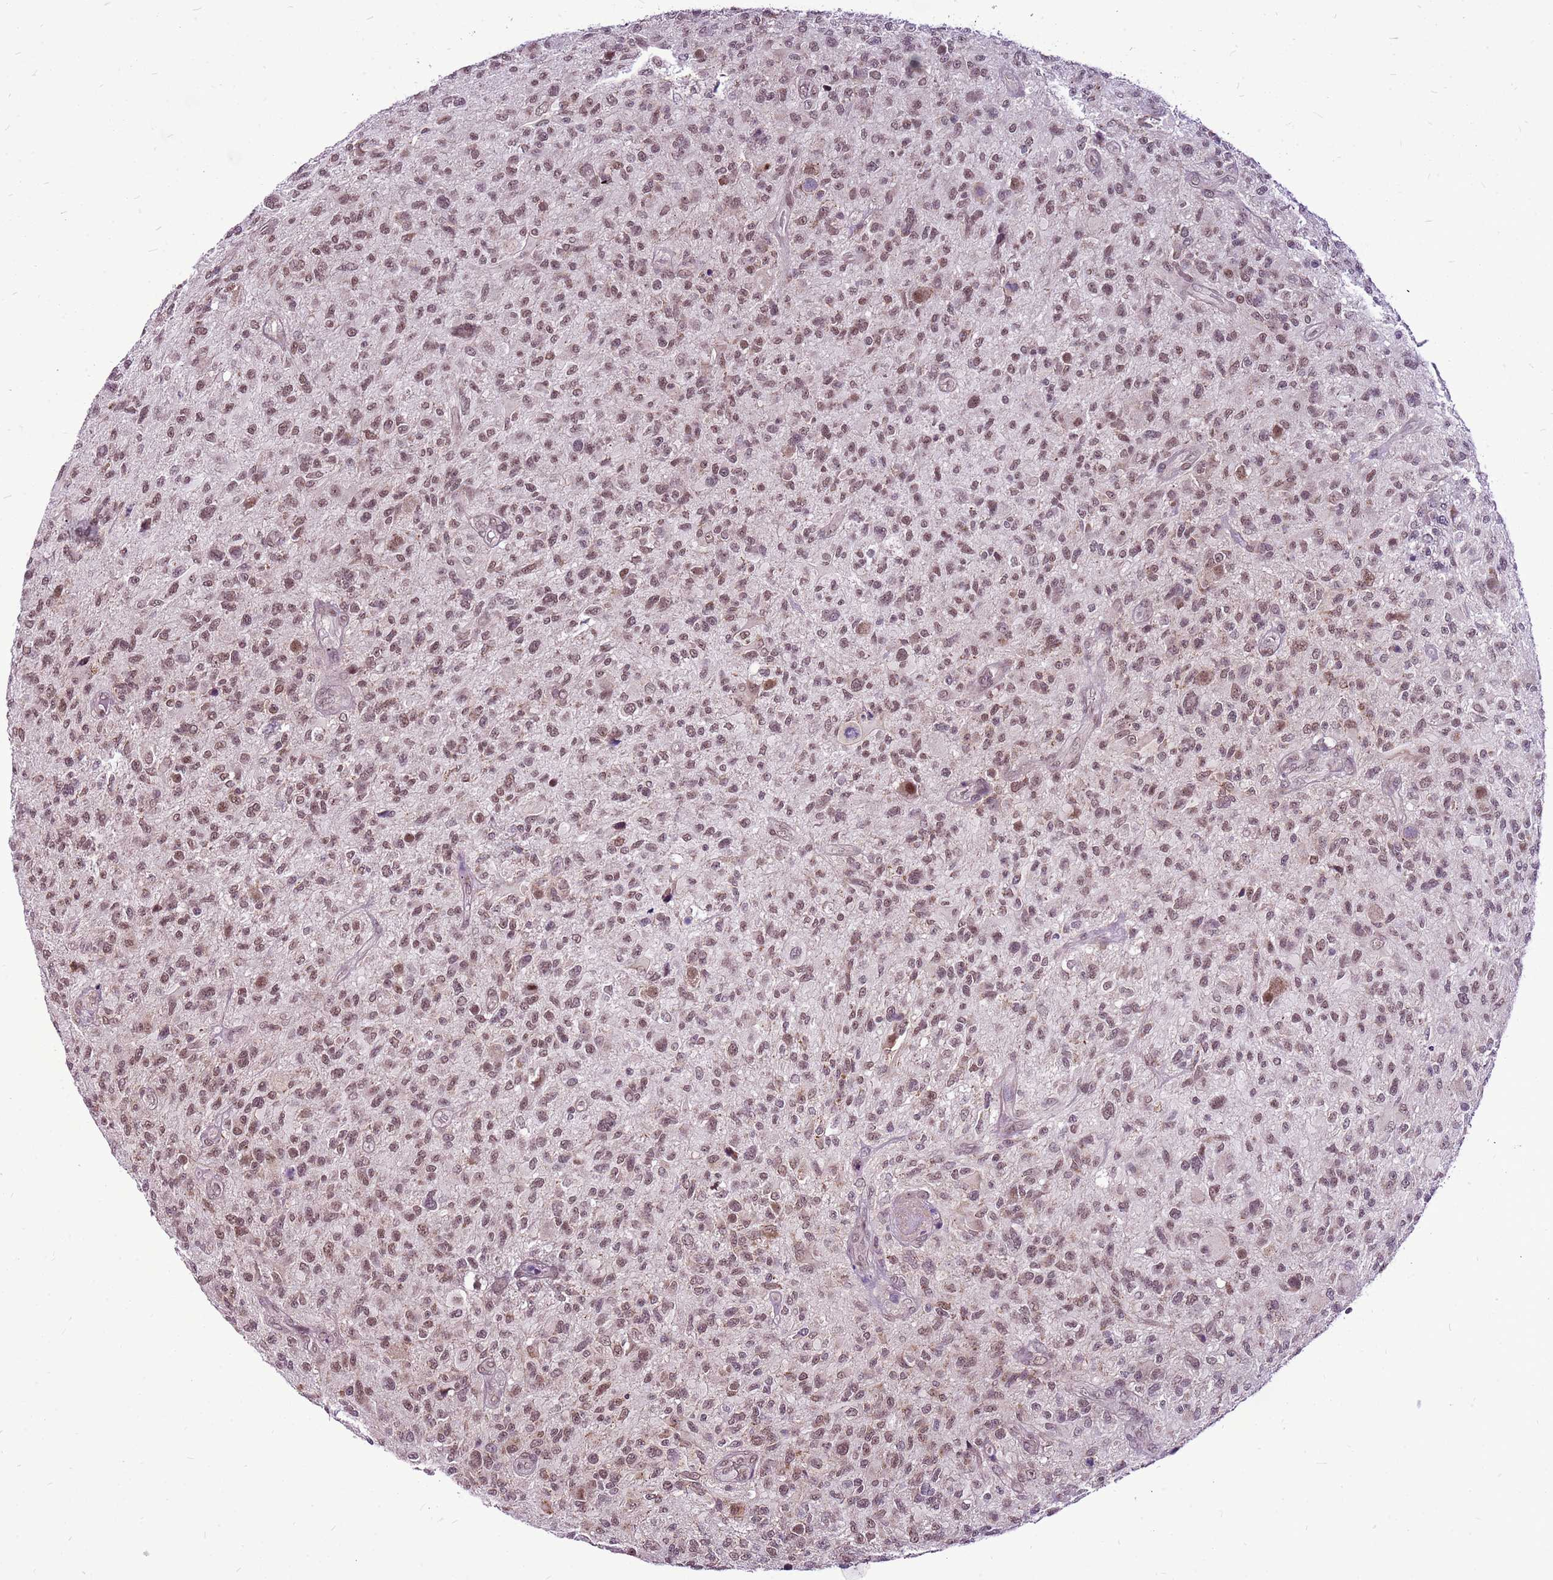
{"staining": {"intensity": "moderate", "quantity": ">75%", "location": "nuclear"}, "tissue": "glioma", "cell_type": "Tumor cells", "image_type": "cancer", "snomed": [{"axis": "morphology", "description": "Glioma, malignant, High grade"}, {"axis": "topography", "description": "Brain"}], "caption": "Malignant high-grade glioma stained with DAB (3,3'-diaminobenzidine) immunohistochemistry (IHC) displays medium levels of moderate nuclear positivity in approximately >75% of tumor cells.", "gene": "CCDC166", "patient": {"sex": "male", "age": 47}}